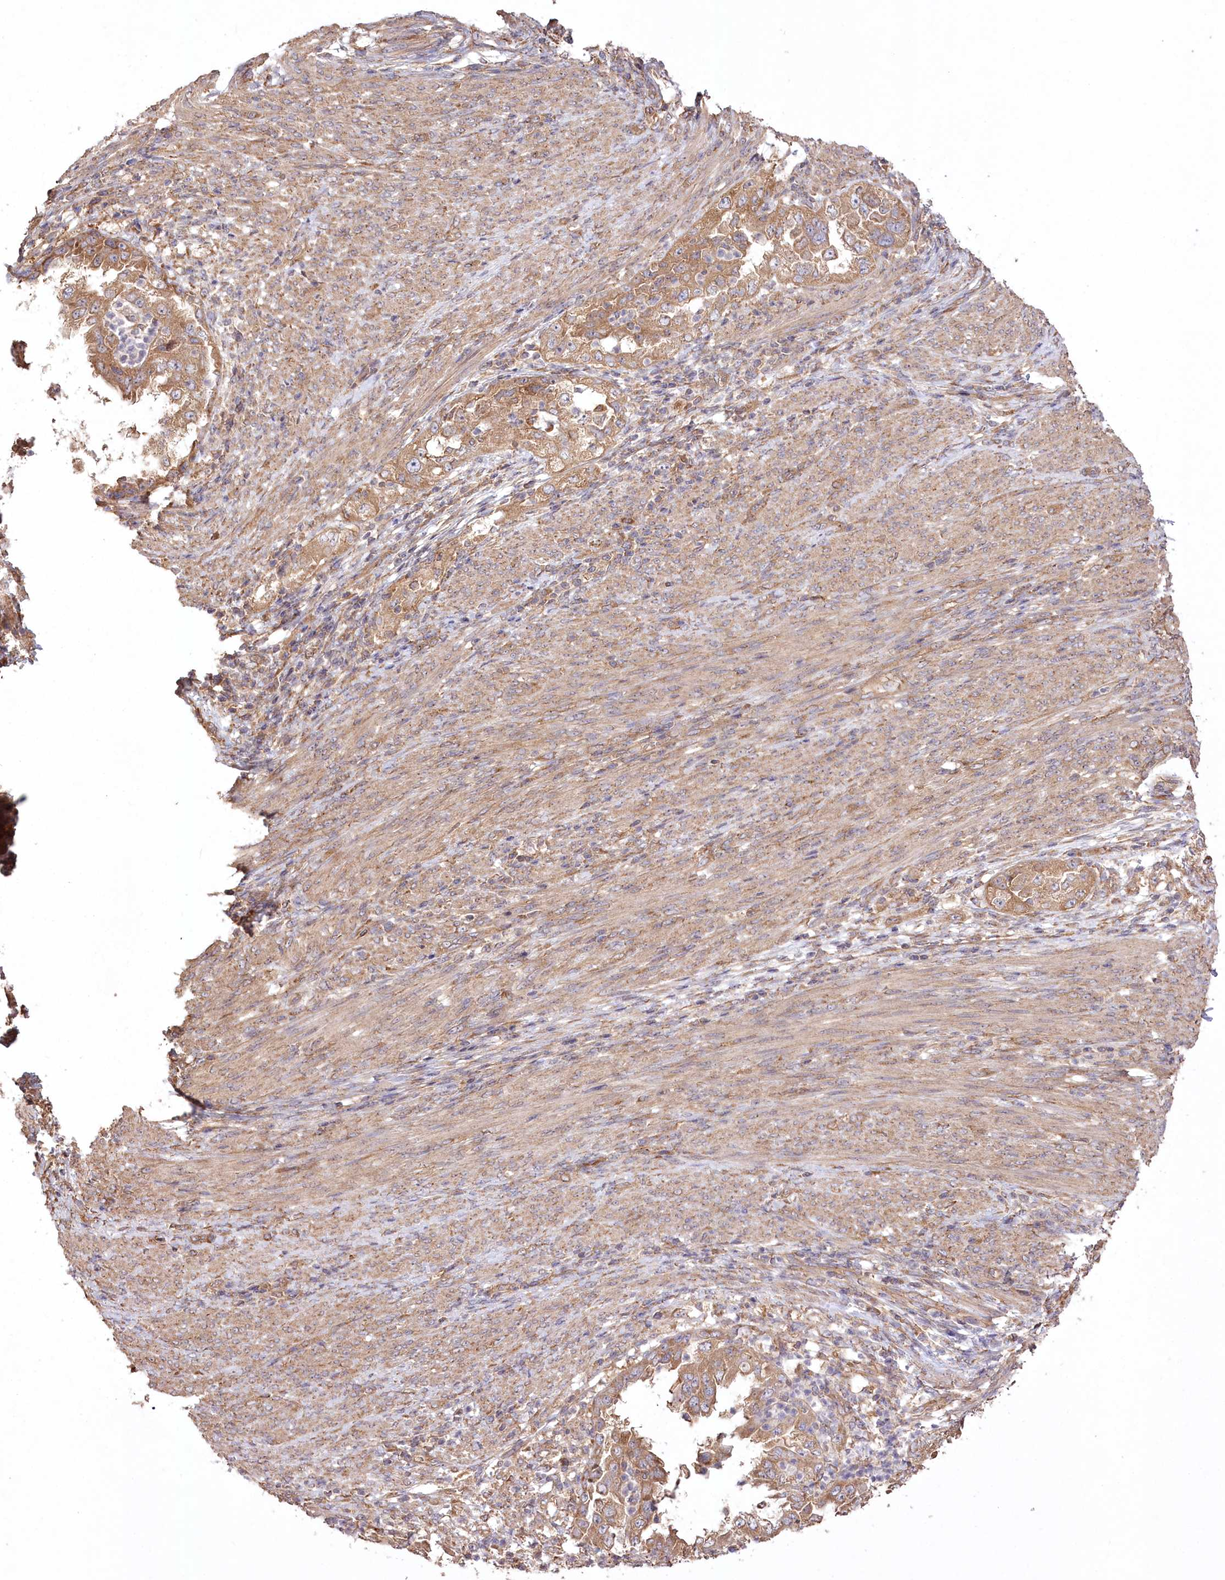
{"staining": {"intensity": "moderate", "quantity": ">75%", "location": "cytoplasmic/membranous"}, "tissue": "endometrial cancer", "cell_type": "Tumor cells", "image_type": "cancer", "snomed": [{"axis": "morphology", "description": "Adenocarcinoma, NOS"}, {"axis": "topography", "description": "Endometrium"}], "caption": "Human endometrial cancer stained with a protein marker reveals moderate staining in tumor cells.", "gene": "PRSS53", "patient": {"sex": "female", "age": 85}}